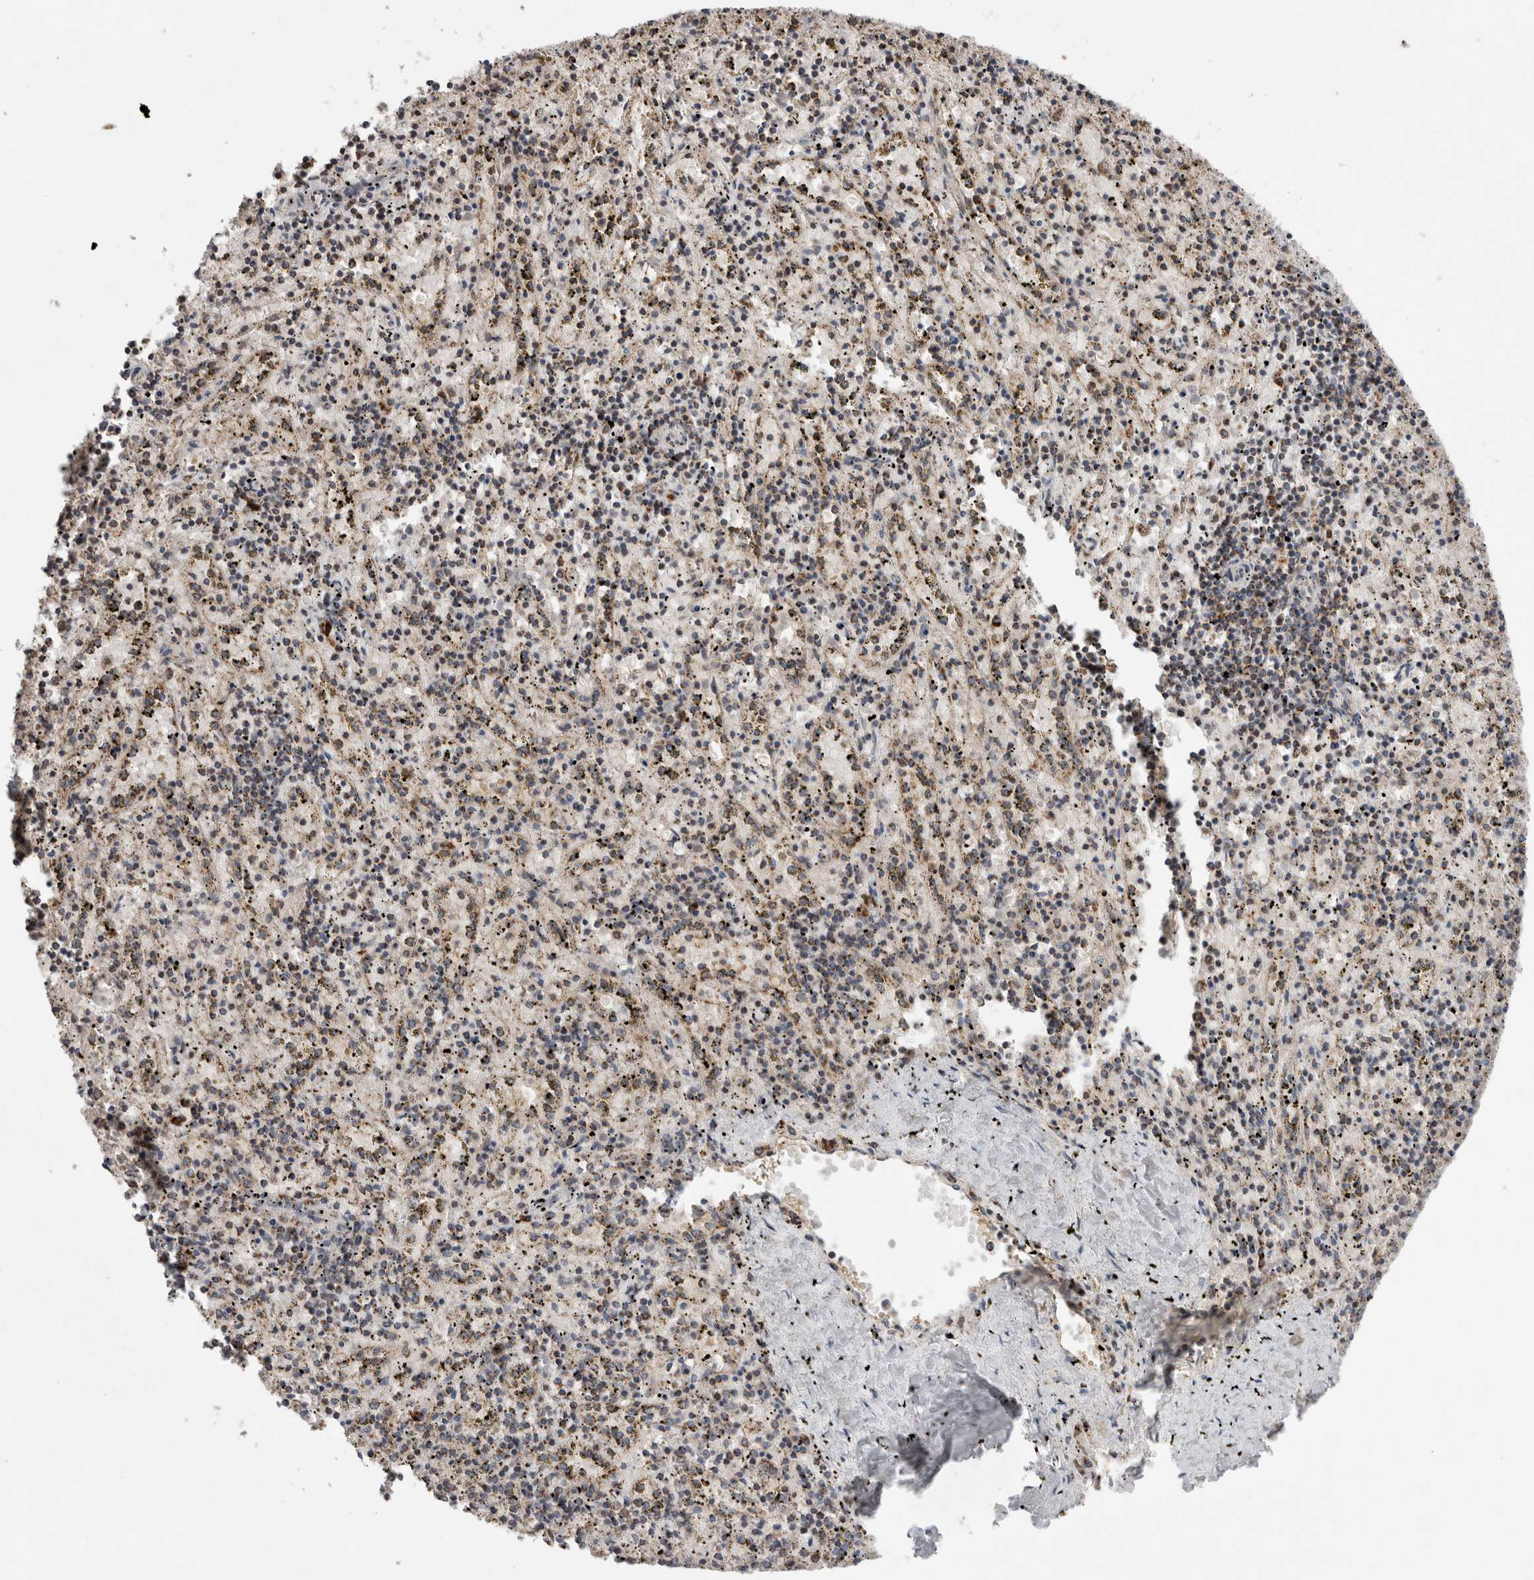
{"staining": {"intensity": "strong", "quantity": "<25%", "location": "cytoplasmic/membranous"}, "tissue": "spleen", "cell_type": "Cells in red pulp", "image_type": "normal", "snomed": [{"axis": "morphology", "description": "Normal tissue, NOS"}, {"axis": "topography", "description": "Spleen"}], "caption": "The immunohistochemical stain highlights strong cytoplasmic/membranous expression in cells in red pulp of normal spleen.", "gene": "KIF21B", "patient": {"sex": "male", "age": 11}}